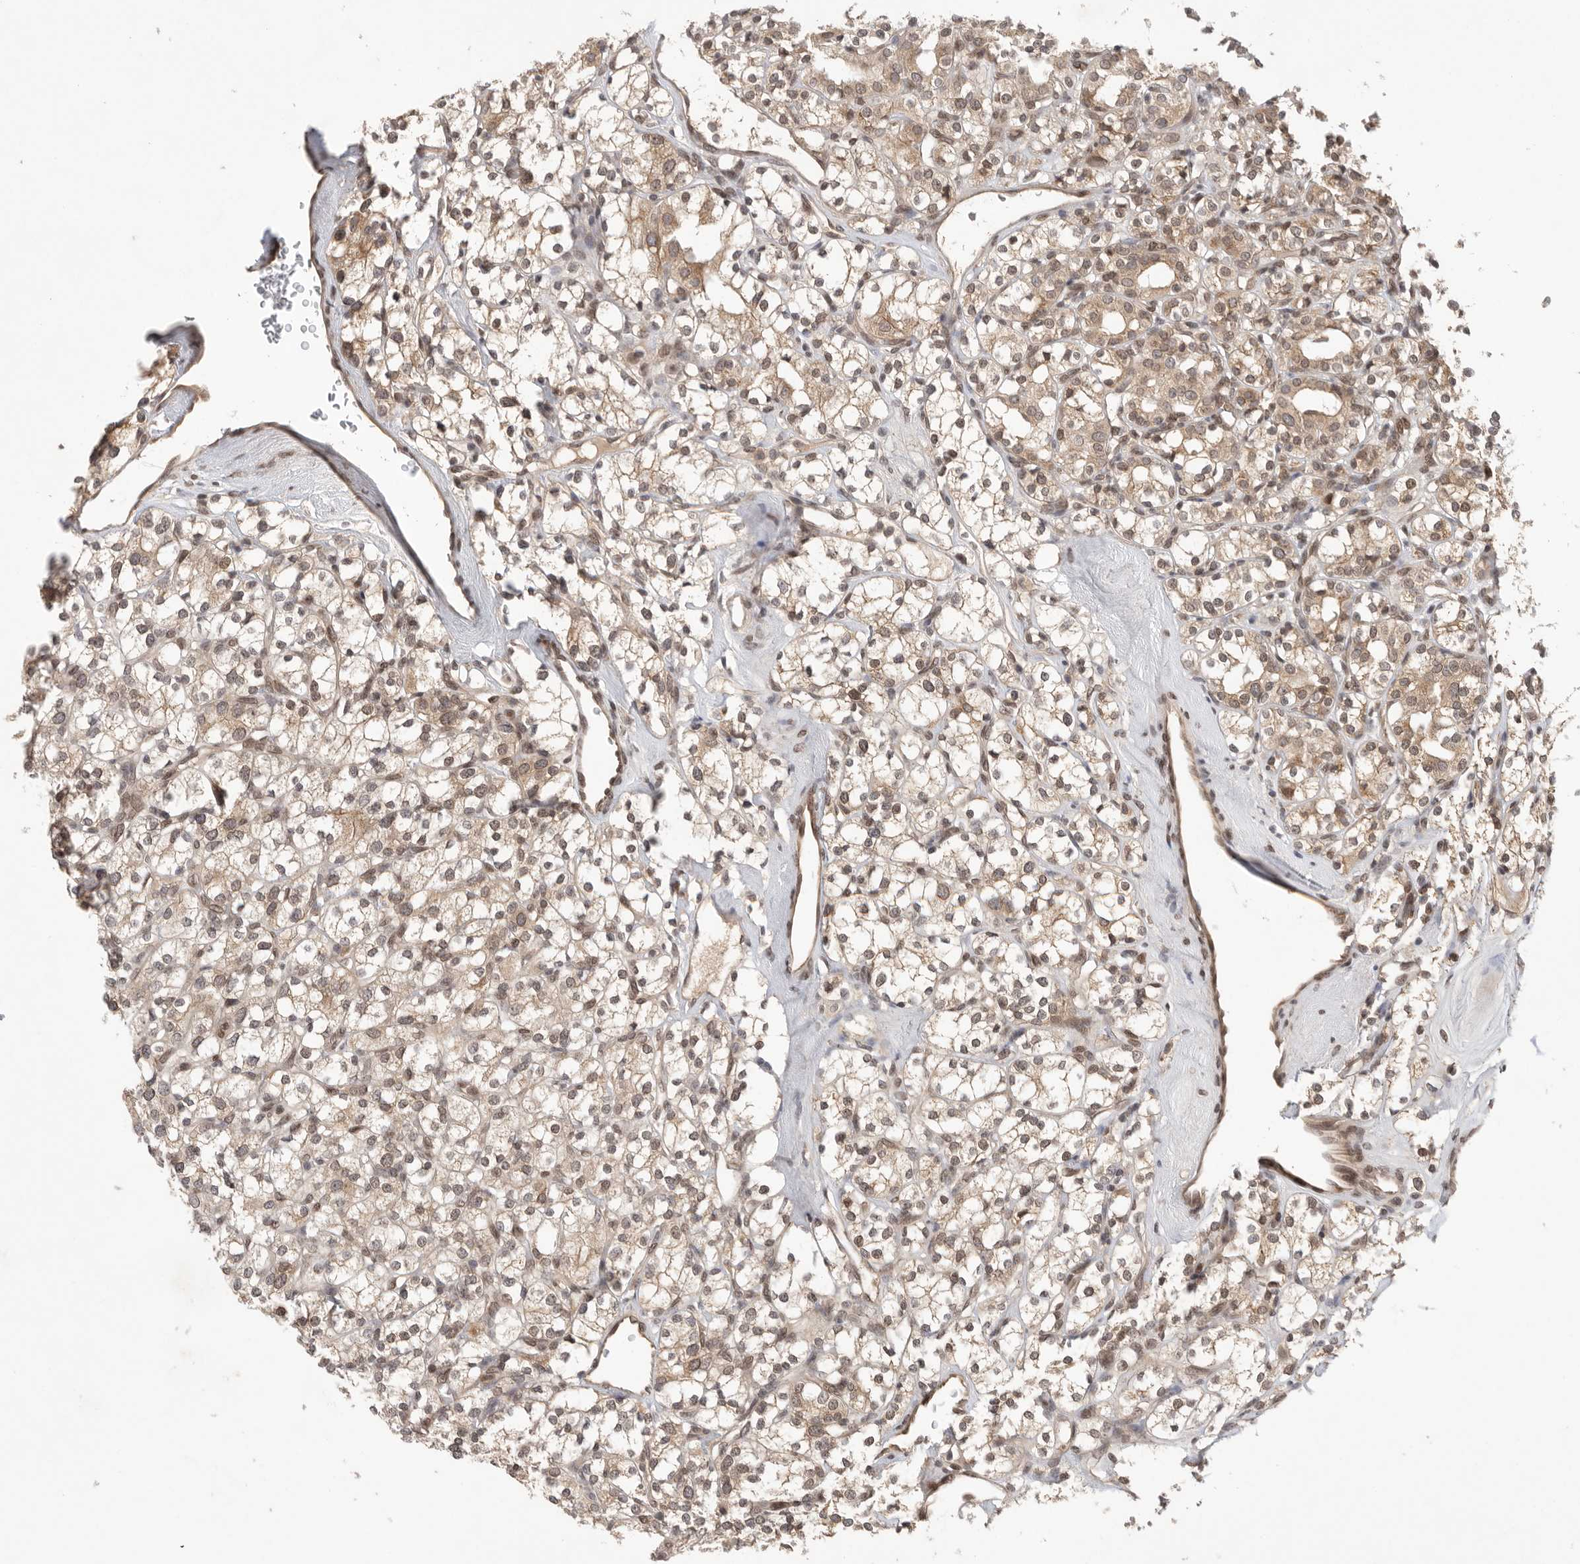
{"staining": {"intensity": "weak", "quantity": ">75%", "location": "cytoplasmic/membranous,nuclear"}, "tissue": "renal cancer", "cell_type": "Tumor cells", "image_type": "cancer", "snomed": [{"axis": "morphology", "description": "Adenocarcinoma, NOS"}, {"axis": "topography", "description": "Kidney"}], "caption": "This photomicrograph shows renal cancer stained with IHC to label a protein in brown. The cytoplasmic/membranous and nuclear of tumor cells show weak positivity for the protein. Nuclei are counter-stained blue.", "gene": "LEMD3", "patient": {"sex": "male", "age": 77}}